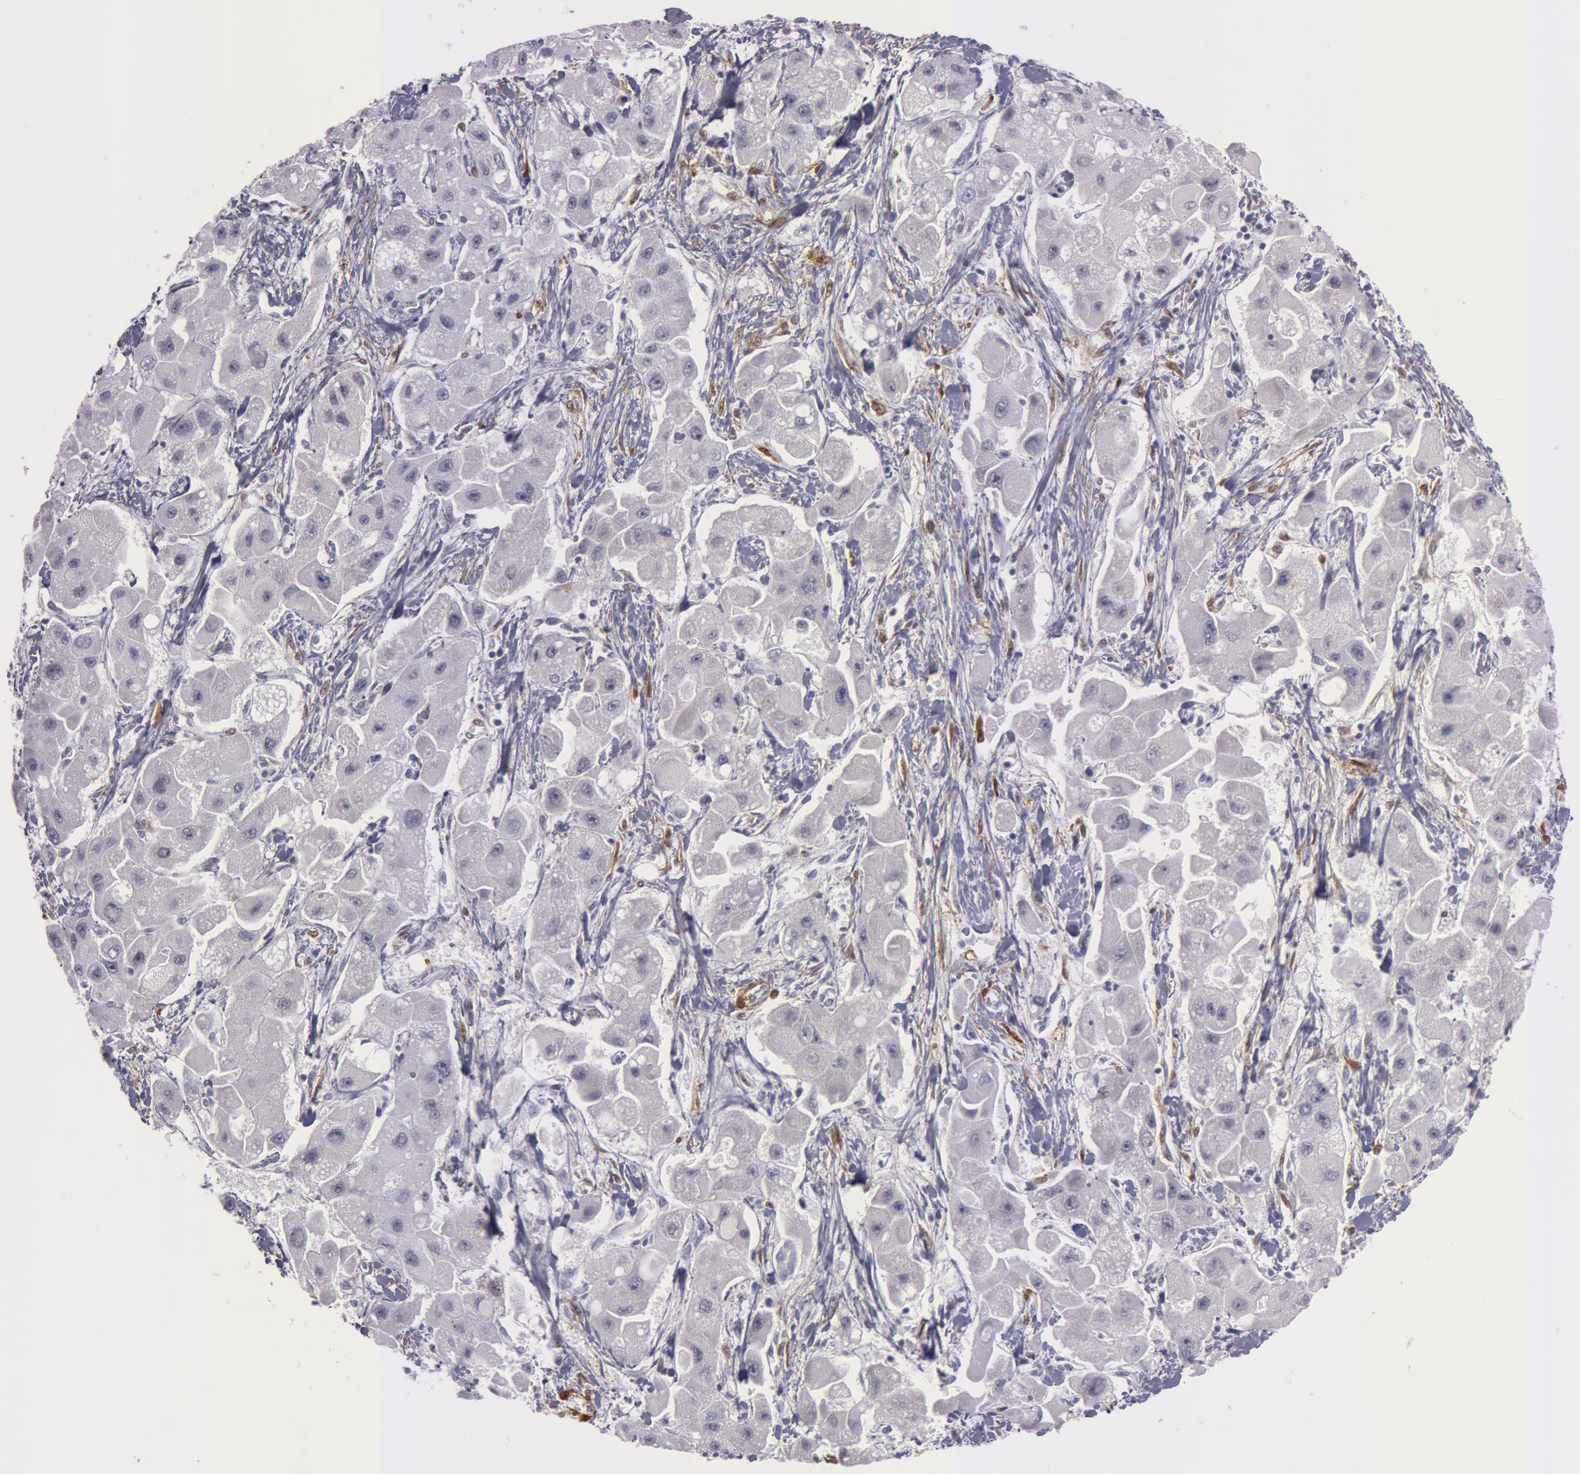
{"staining": {"intensity": "negative", "quantity": "none", "location": "none"}, "tissue": "liver cancer", "cell_type": "Tumor cells", "image_type": "cancer", "snomed": [{"axis": "morphology", "description": "Carcinoma, Hepatocellular, NOS"}, {"axis": "topography", "description": "Liver"}], "caption": "Liver cancer stained for a protein using immunohistochemistry (IHC) reveals no staining tumor cells.", "gene": "TAGLN", "patient": {"sex": "male", "age": 24}}